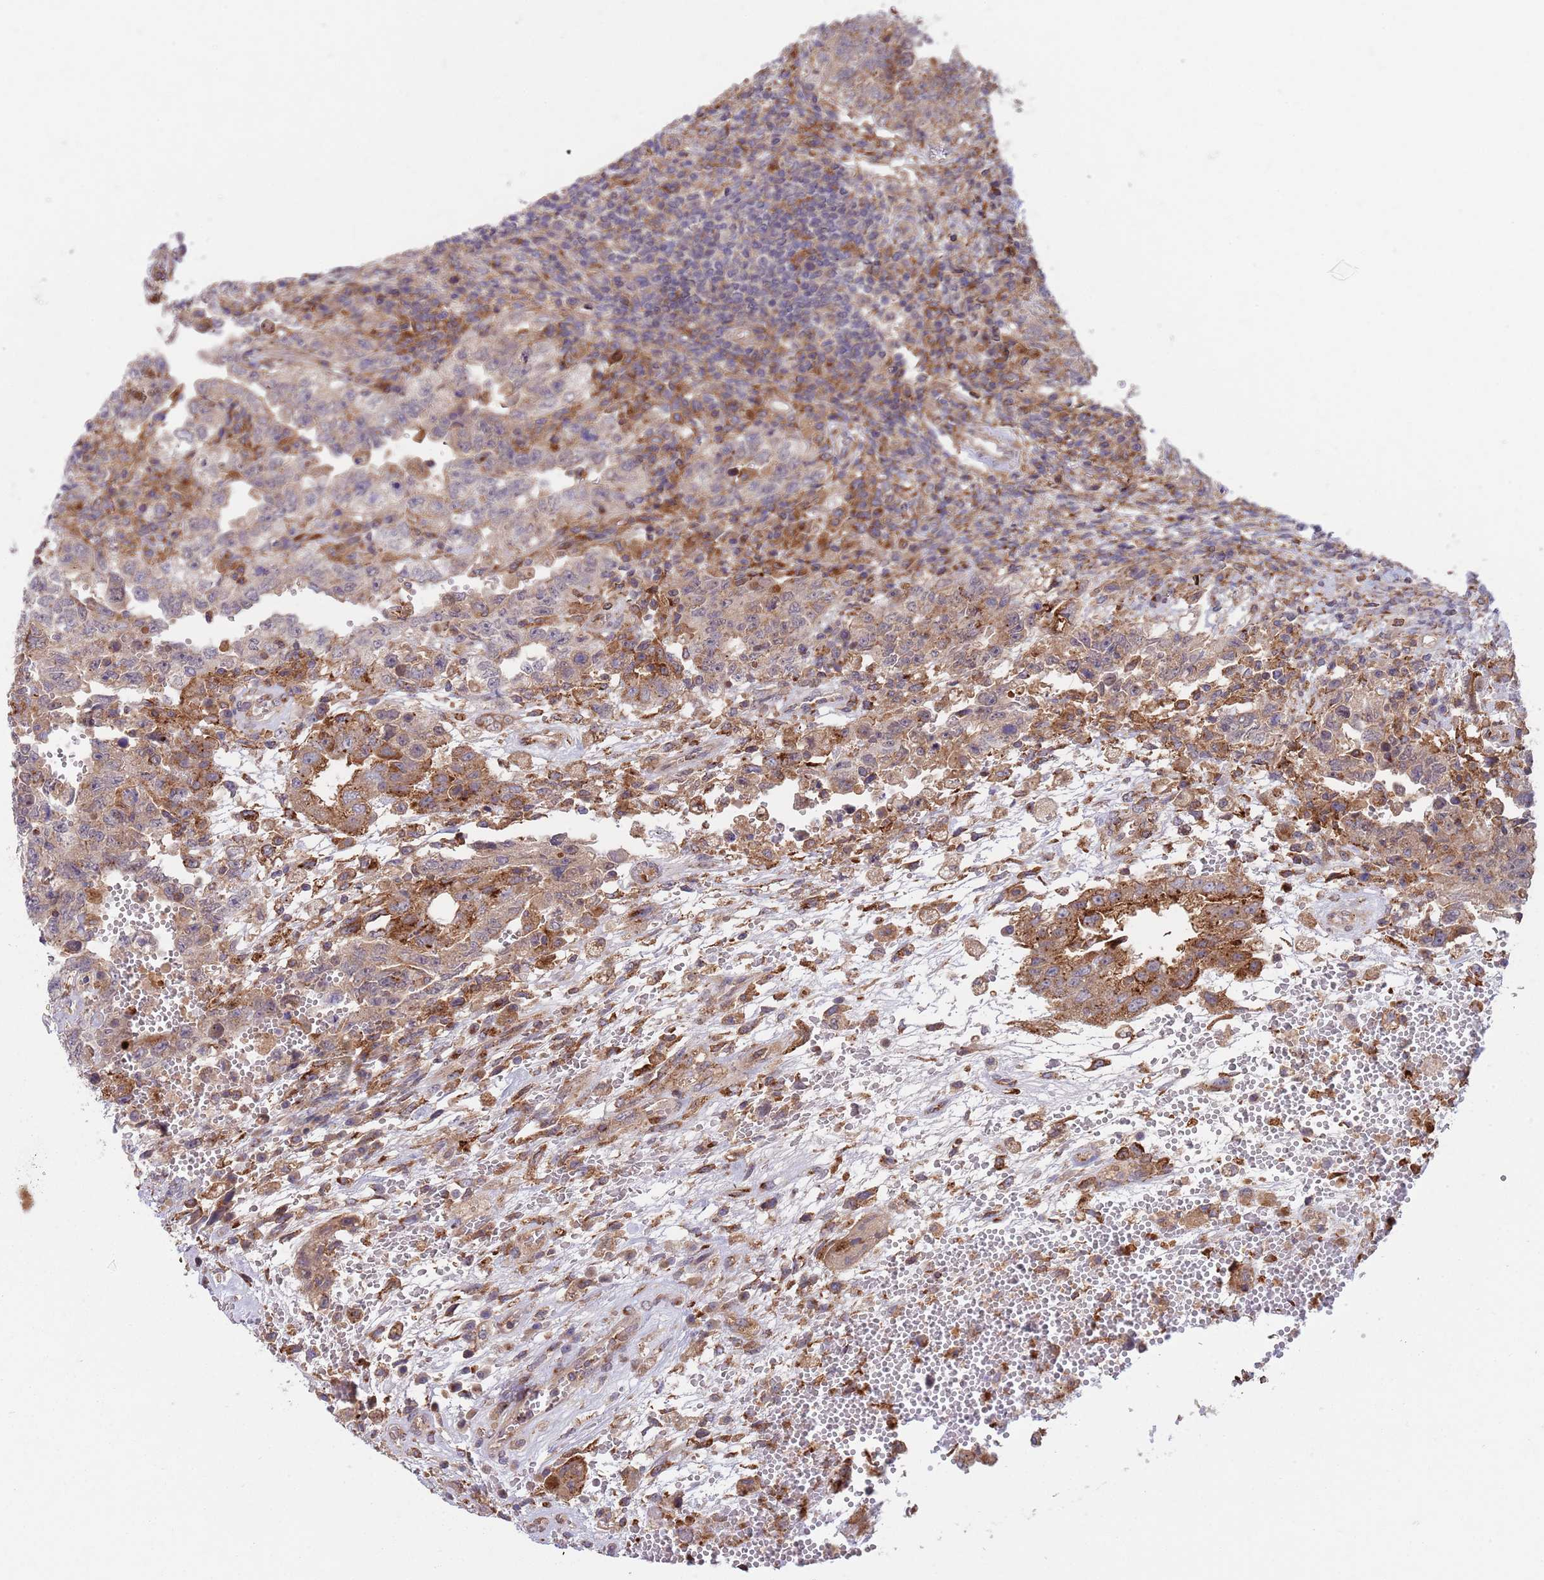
{"staining": {"intensity": "moderate", "quantity": "25%-75%", "location": "cytoplasmic/membranous"}, "tissue": "testis cancer", "cell_type": "Tumor cells", "image_type": "cancer", "snomed": [{"axis": "morphology", "description": "Carcinoma, Embryonal, NOS"}, {"axis": "topography", "description": "Testis"}], "caption": "Human testis cancer (embryonal carcinoma) stained with a protein marker exhibits moderate staining in tumor cells.", "gene": "BTBD7", "patient": {"sex": "male", "age": 26}}